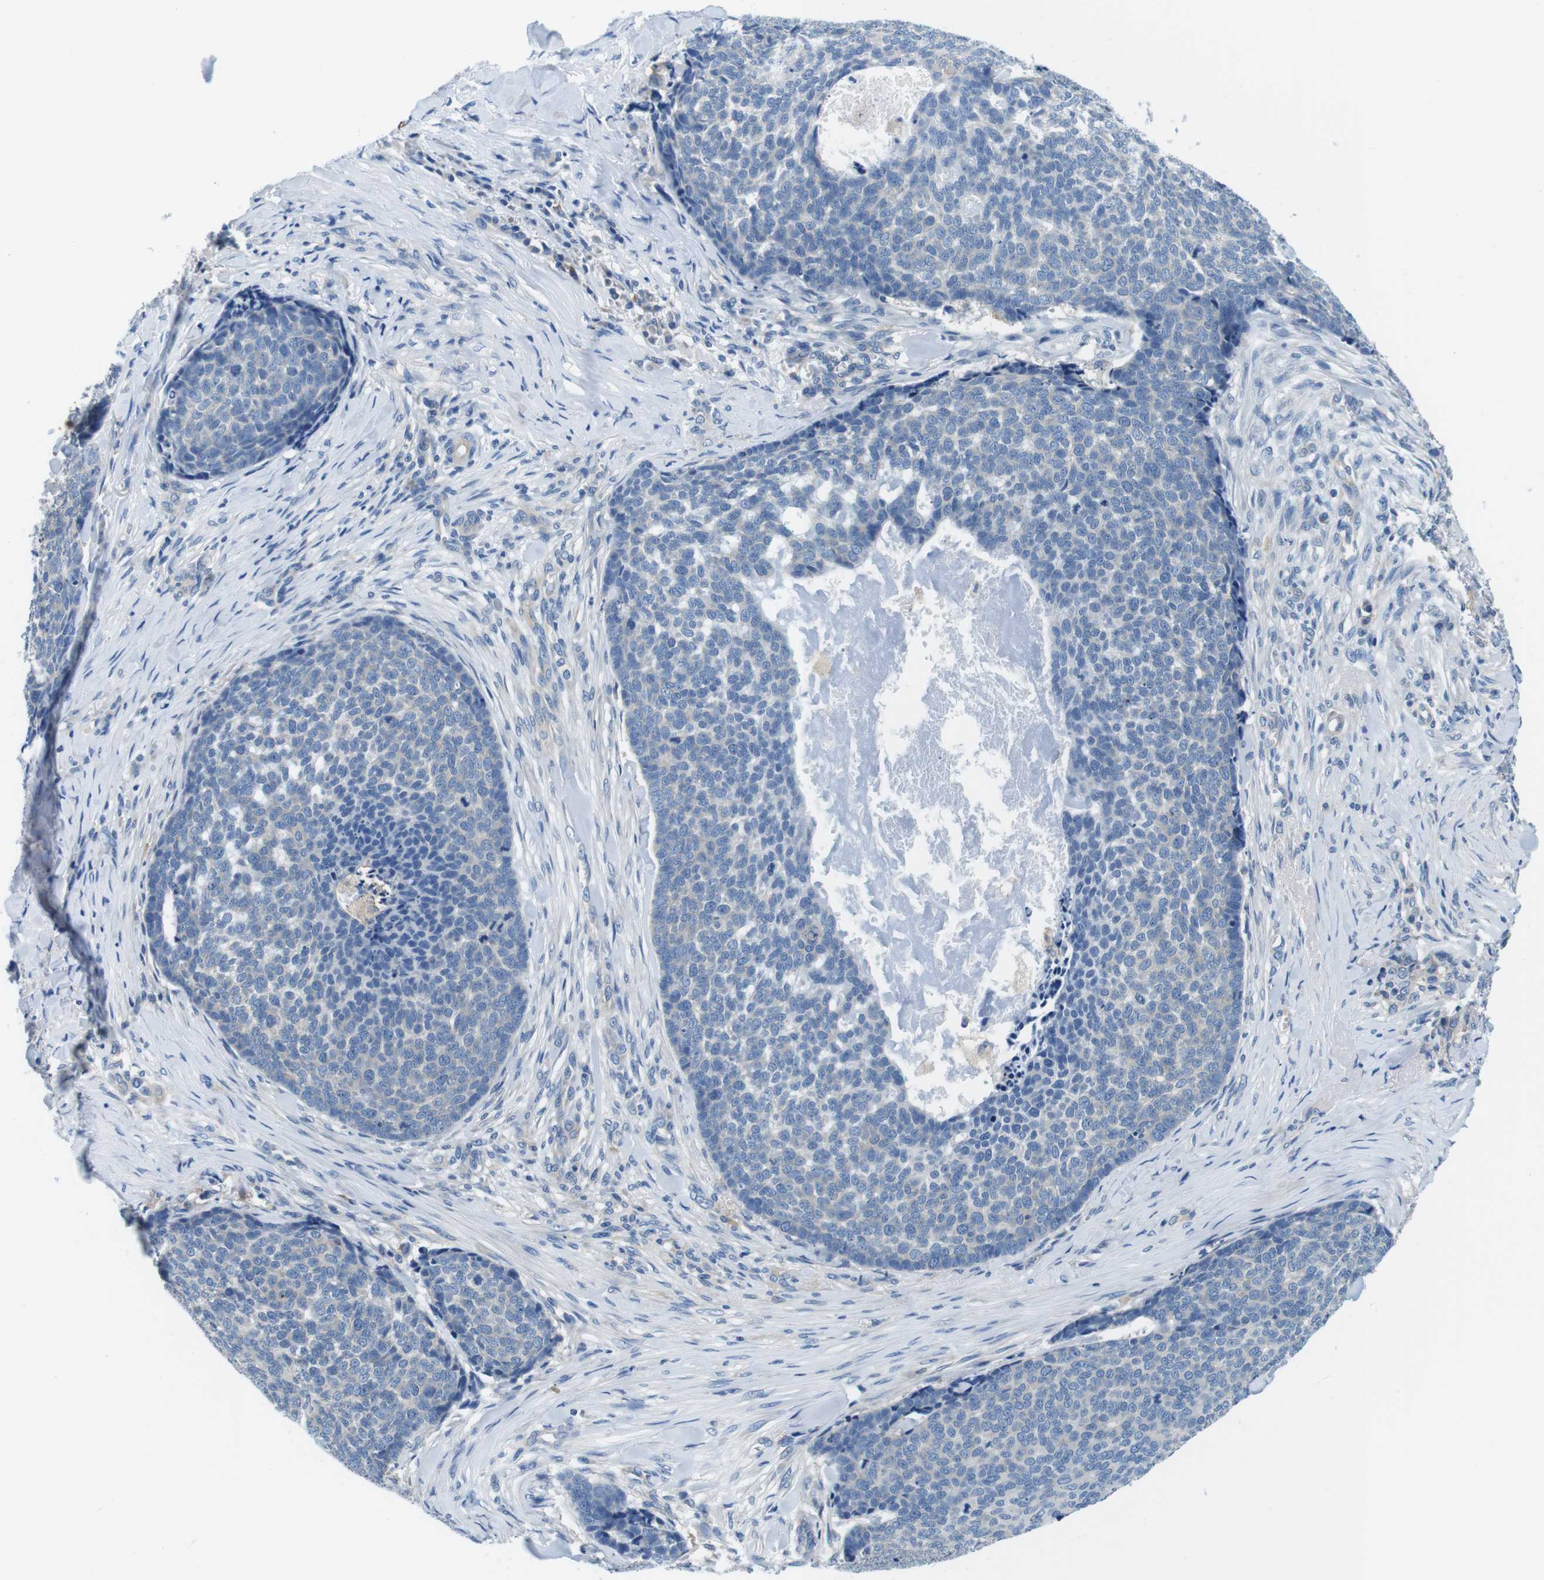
{"staining": {"intensity": "negative", "quantity": "none", "location": "none"}, "tissue": "skin cancer", "cell_type": "Tumor cells", "image_type": "cancer", "snomed": [{"axis": "morphology", "description": "Basal cell carcinoma"}, {"axis": "topography", "description": "Skin"}], "caption": "This image is of basal cell carcinoma (skin) stained with immunohistochemistry (IHC) to label a protein in brown with the nuclei are counter-stained blue. There is no staining in tumor cells. (DAB (3,3'-diaminobenzidine) immunohistochemistry (IHC) with hematoxylin counter stain).", "gene": "DENND4C", "patient": {"sex": "male", "age": 84}}